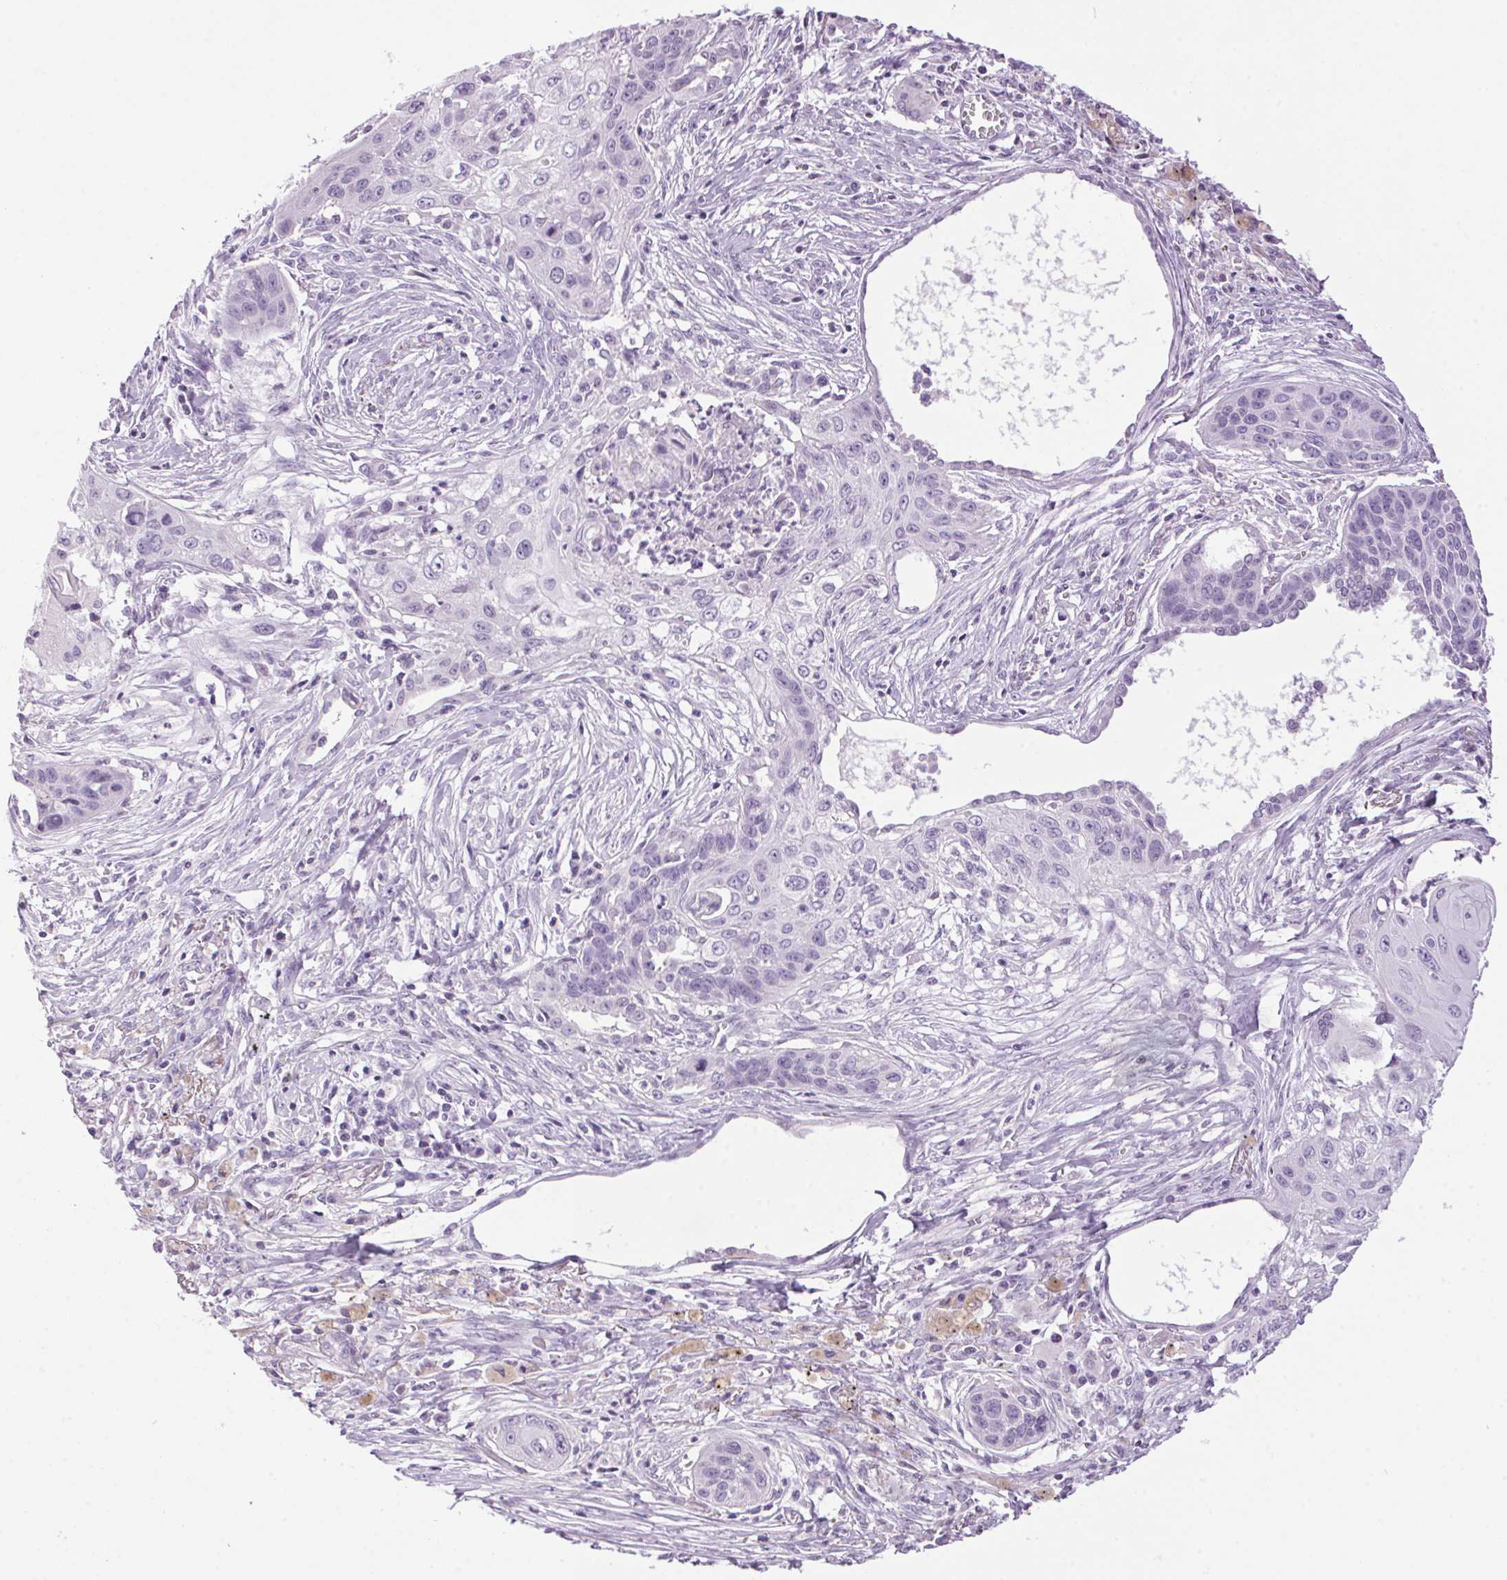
{"staining": {"intensity": "negative", "quantity": "none", "location": "none"}, "tissue": "lung cancer", "cell_type": "Tumor cells", "image_type": "cancer", "snomed": [{"axis": "morphology", "description": "Squamous cell carcinoma, NOS"}, {"axis": "topography", "description": "Lung"}], "caption": "Protein analysis of squamous cell carcinoma (lung) displays no significant staining in tumor cells. (DAB immunohistochemistry (IHC), high magnification).", "gene": "TMEM88B", "patient": {"sex": "male", "age": 71}}